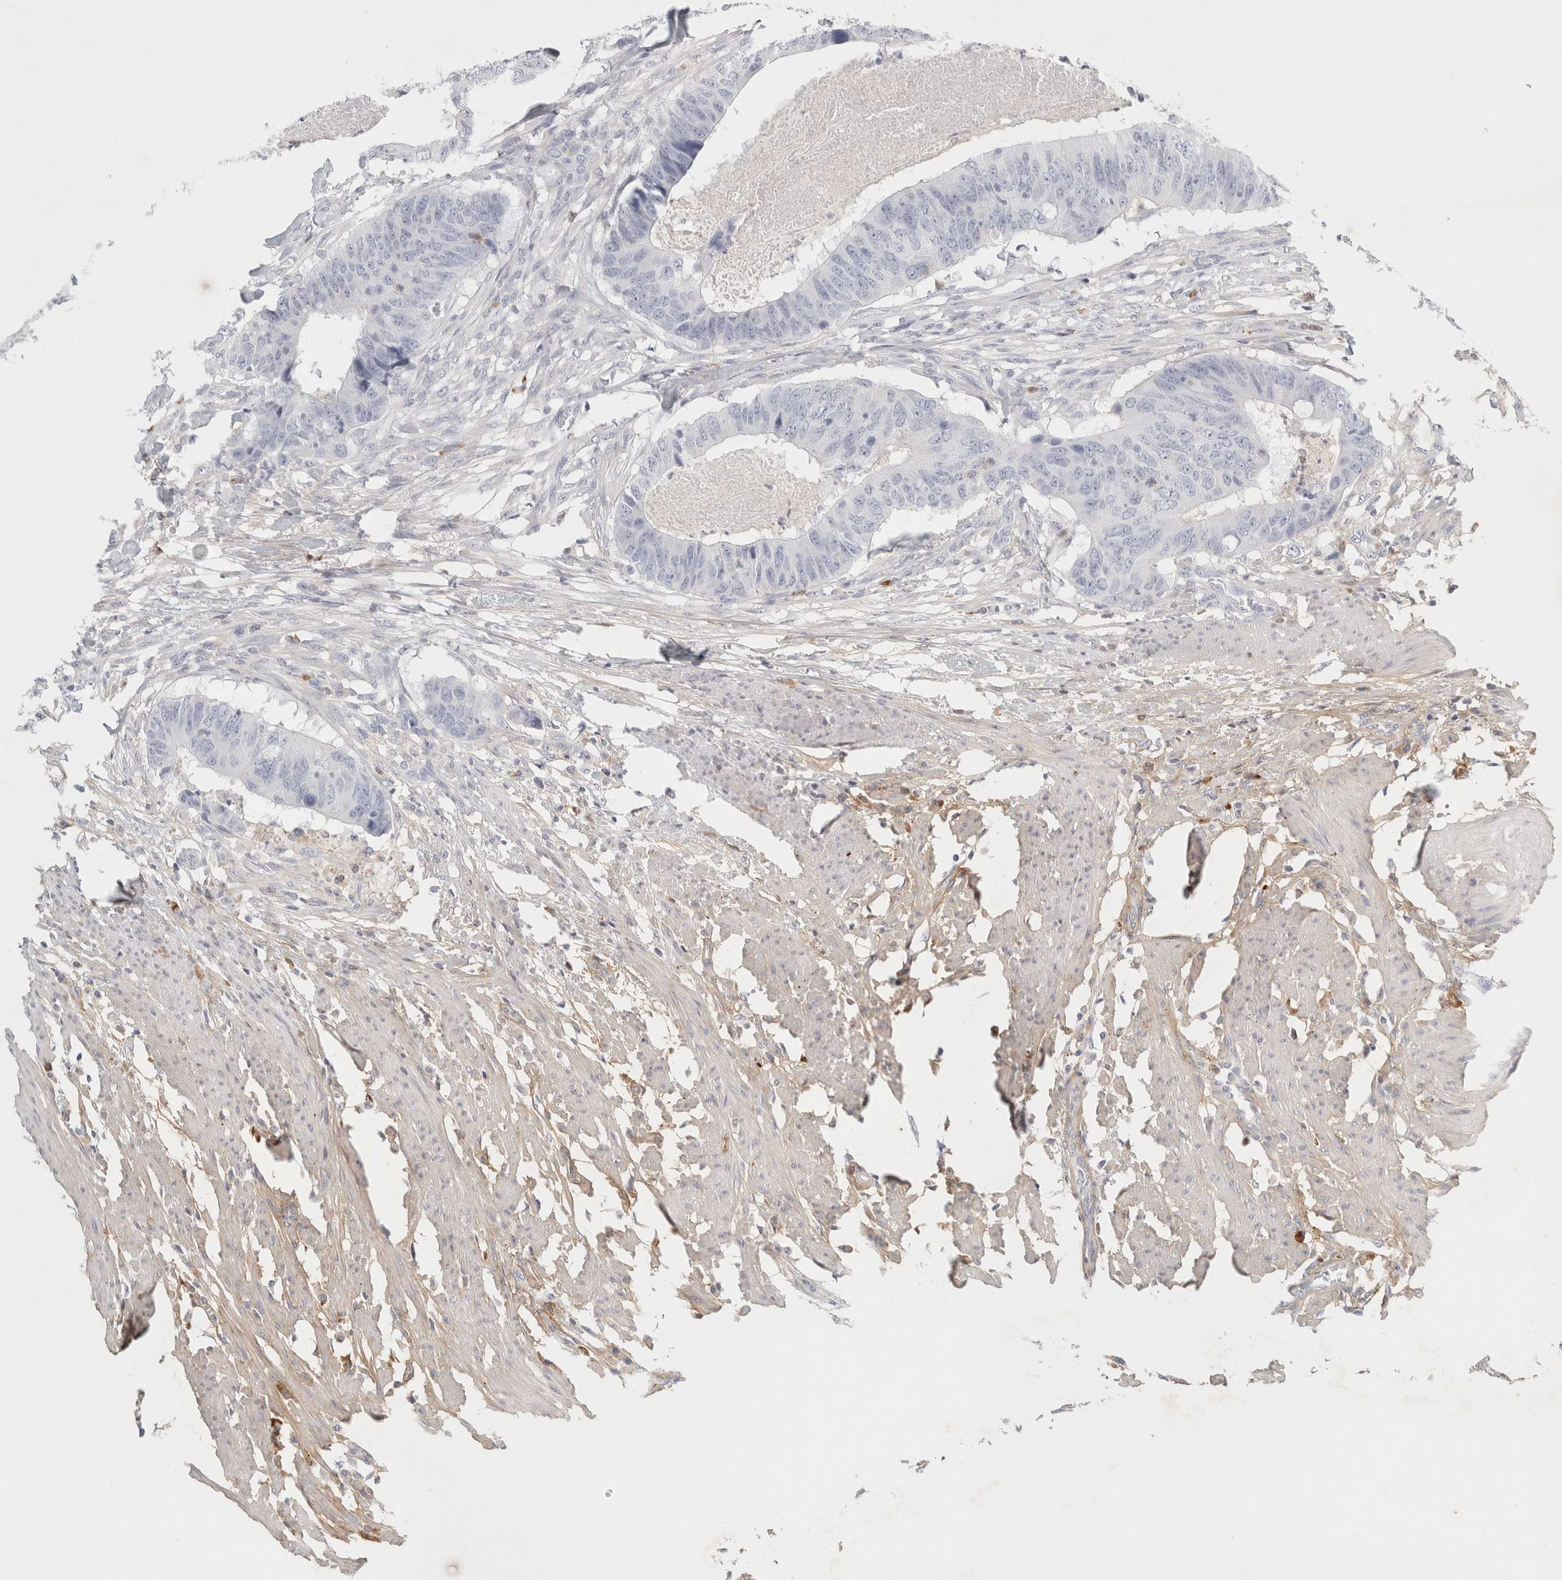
{"staining": {"intensity": "negative", "quantity": "none", "location": "none"}, "tissue": "colorectal cancer", "cell_type": "Tumor cells", "image_type": "cancer", "snomed": [{"axis": "morphology", "description": "Adenocarcinoma, NOS"}, {"axis": "topography", "description": "Colon"}], "caption": "Tumor cells show no significant protein staining in colorectal cancer (adenocarcinoma).", "gene": "FGL2", "patient": {"sex": "male", "age": 56}}